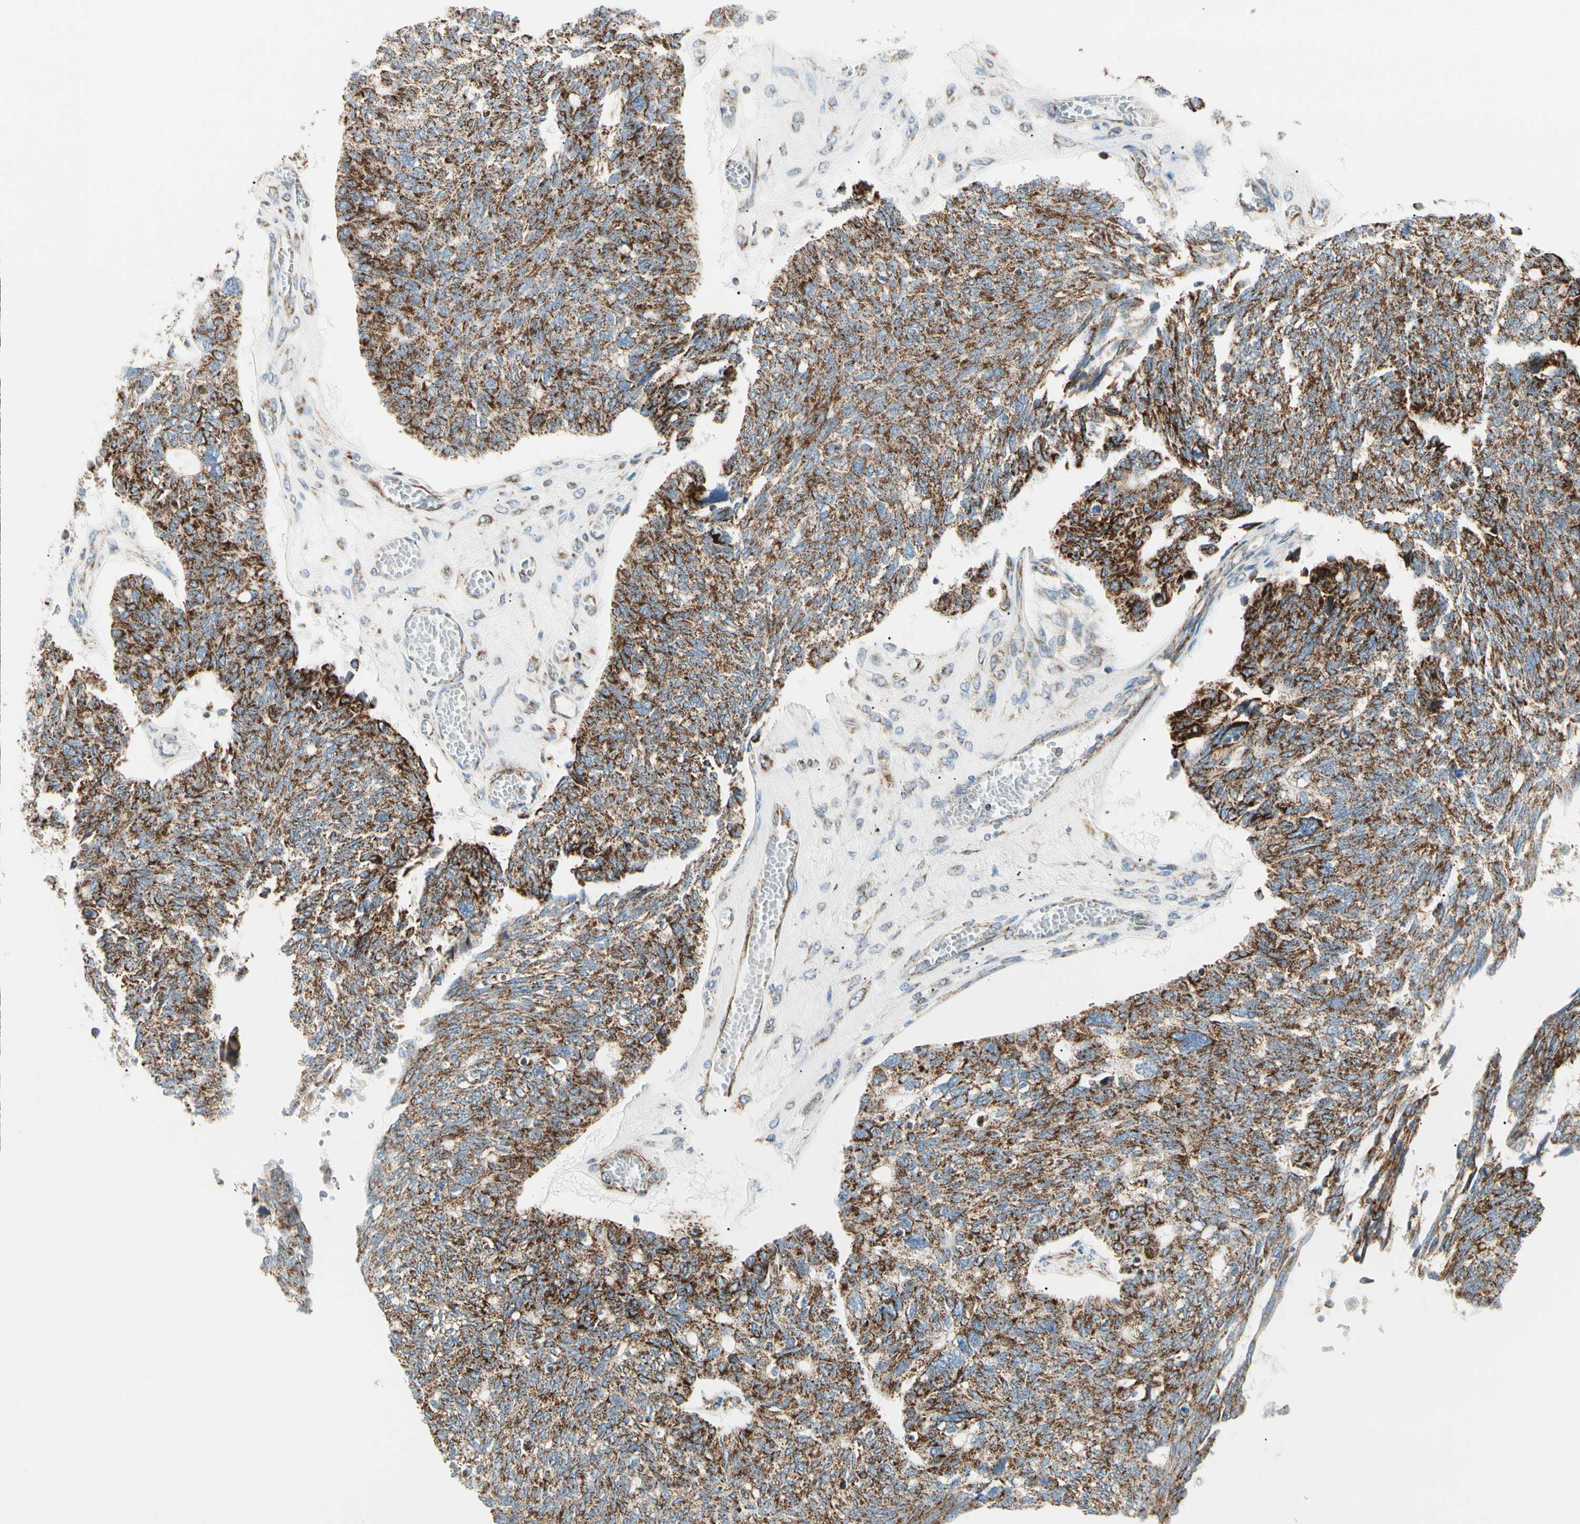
{"staining": {"intensity": "strong", "quantity": ">75%", "location": "cytoplasmic/membranous"}, "tissue": "ovarian cancer", "cell_type": "Tumor cells", "image_type": "cancer", "snomed": [{"axis": "morphology", "description": "Cystadenocarcinoma, serous, NOS"}, {"axis": "topography", "description": "Ovary"}], "caption": "DAB (3,3'-diaminobenzidine) immunohistochemical staining of ovarian cancer shows strong cytoplasmic/membranous protein expression in approximately >75% of tumor cells. (DAB IHC with brightfield microscopy, high magnification).", "gene": "TBC1D10A", "patient": {"sex": "female", "age": 79}}